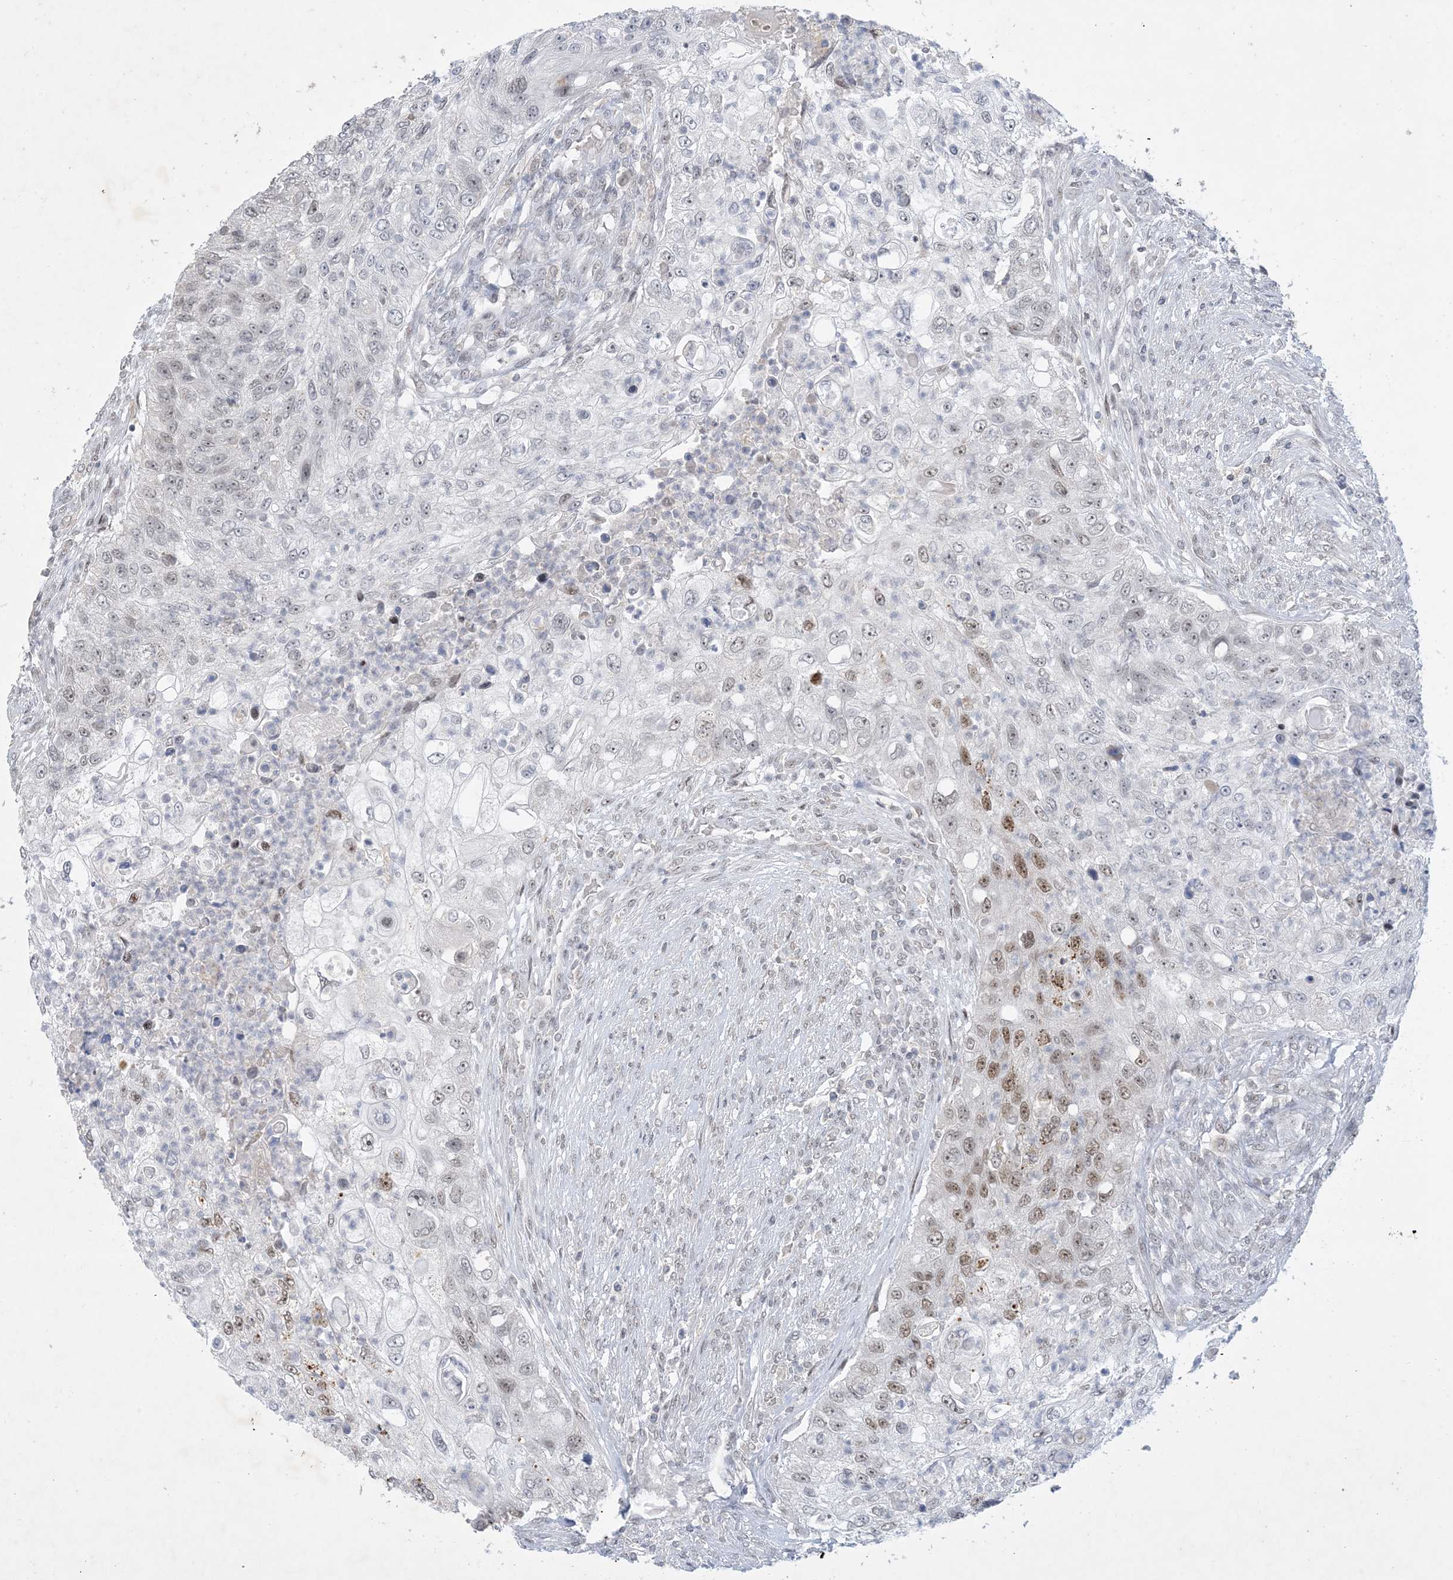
{"staining": {"intensity": "moderate", "quantity": "<25%", "location": "nuclear"}, "tissue": "urothelial cancer", "cell_type": "Tumor cells", "image_type": "cancer", "snomed": [{"axis": "morphology", "description": "Urothelial carcinoma, High grade"}, {"axis": "topography", "description": "Urinary bladder"}], "caption": "Protein staining by immunohistochemistry exhibits moderate nuclear positivity in approximately <25% of tumor cells in urothelial cancer.", "gene": "ZNF674", "patient": {"sex": "female", "age": 60}}